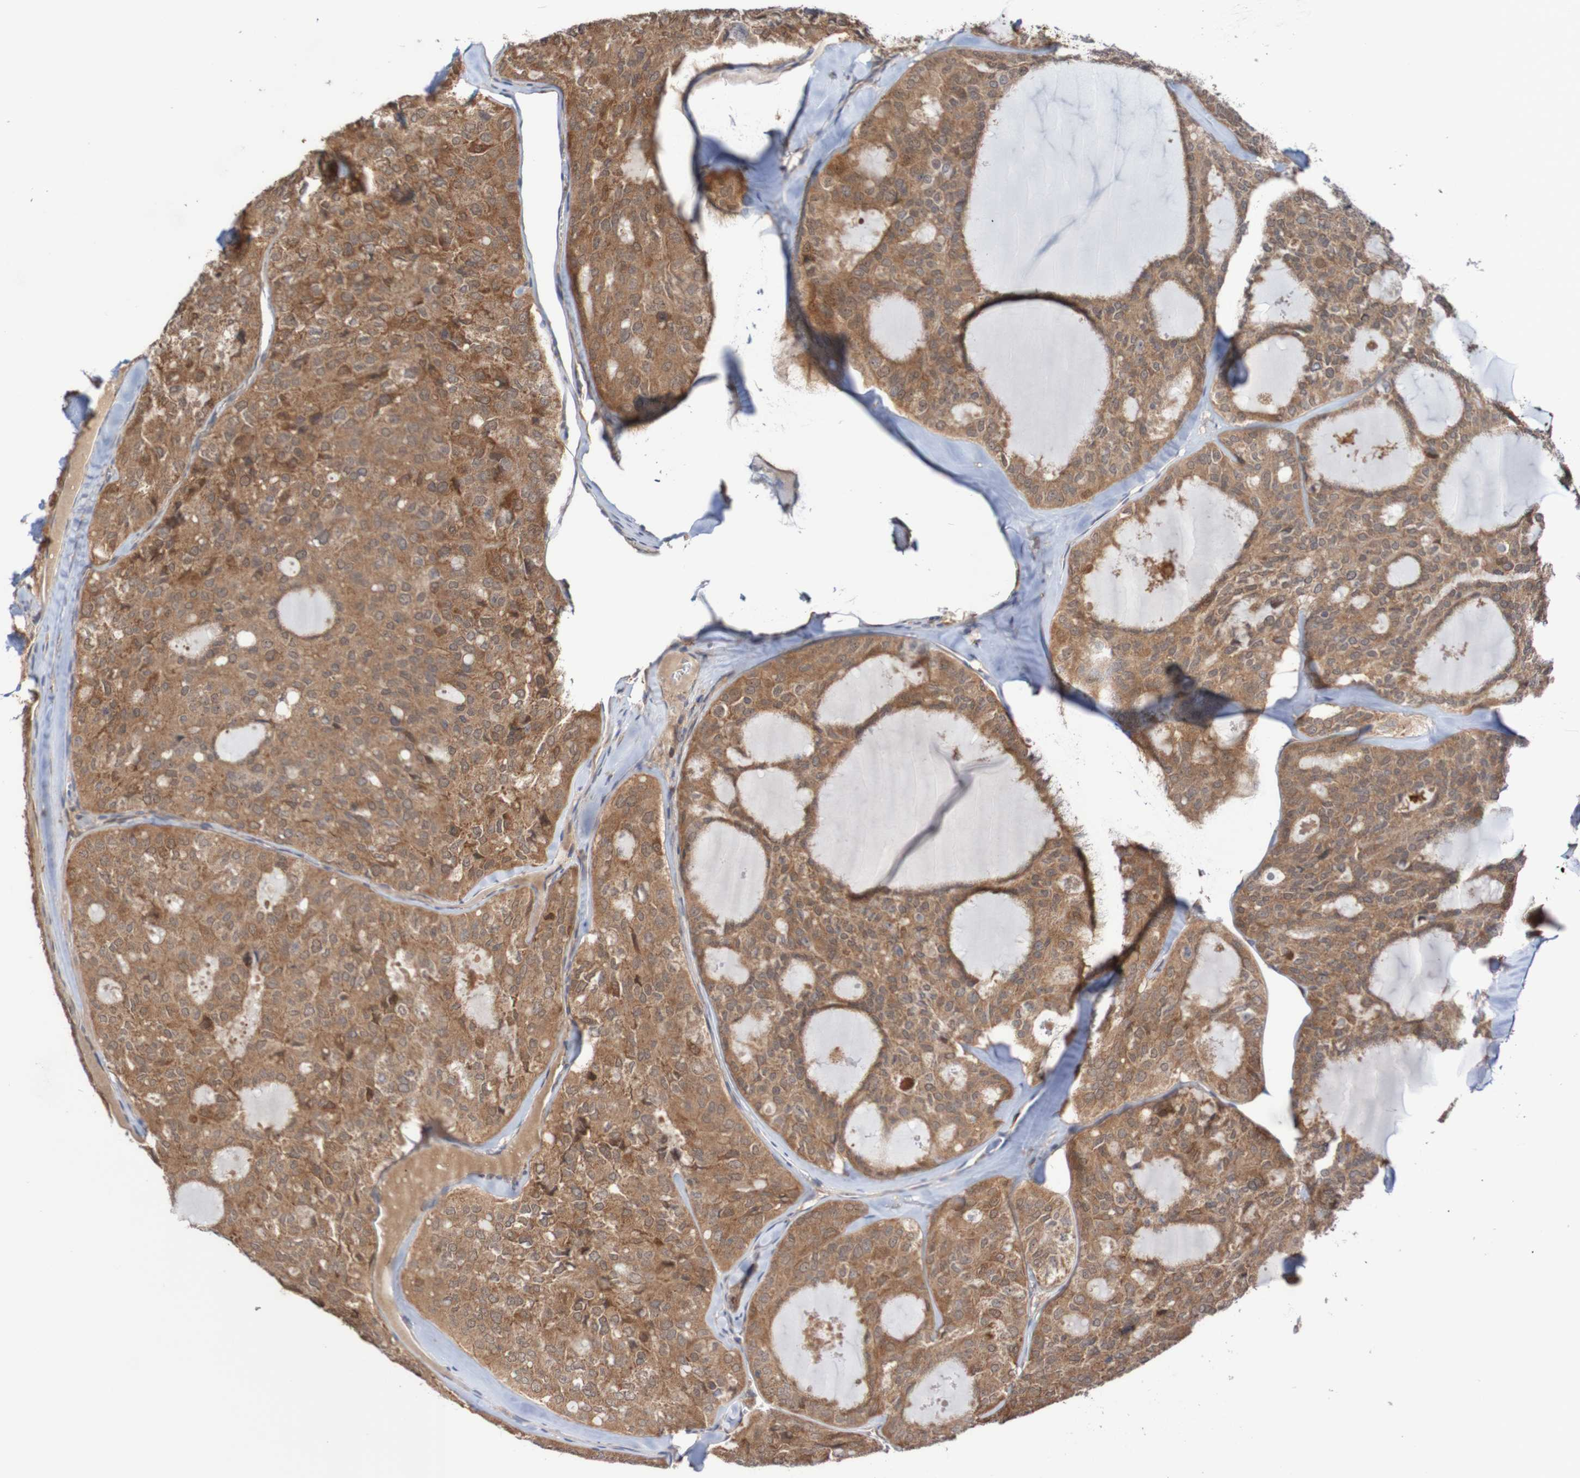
{"staining": {"intensity": "moderate", "quantity": ">75%", "location": "cytoplasmic/membranous"}, "tissue": "thyroid cancer", "cell_type": "Tumor cells", "image_type": "cancer", "snomed": [{"axis": "morphology", "description": "Follicular adenoma carcinoma, NOS"}, {"axis": "topography", "description": "Thyroid gland"}], "caption": "Tumor cells exhibit medium levels of moderate cytoplasmic/membranous positivity in approximately >75% of cells in thyroid cancer.", "gene": "PHPT1", "patient": {"sex": "male", "age": 75}}